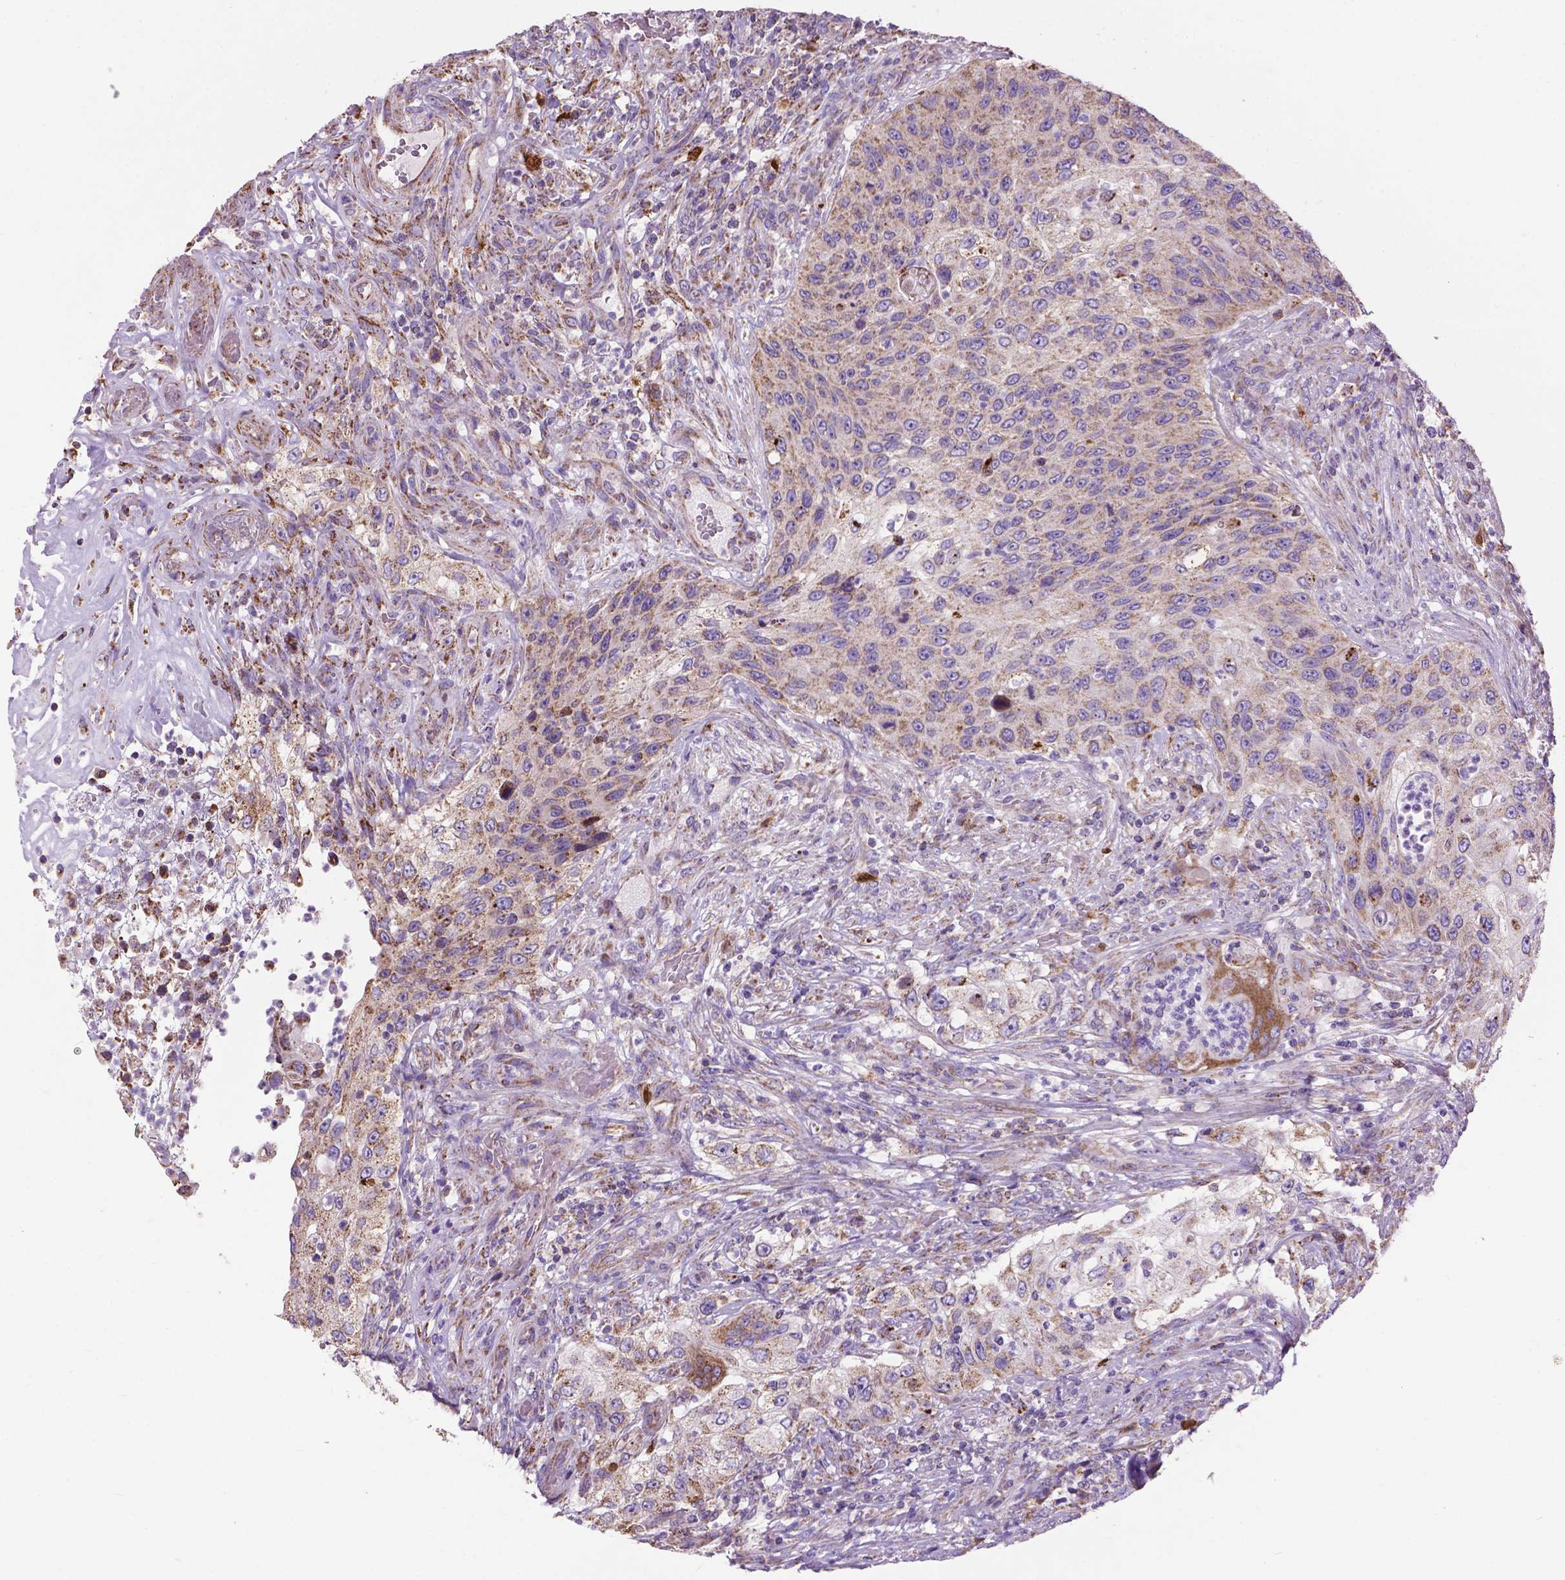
{"staining": {"intensity": "moderate", "quantity": ">75%", "location": "cytoplasmic/membranous"}, "tissue": "urothelial cancer", "cell_type": "Tumor cells", "image_type": "cancer", "snomed": [{"axis": "morphology", "description": "Urothelial carcinoma, High grade"}, {"axis": "topography", "description": "Urinary bladder"}], "caption": "Immunohistochemistry (IHC) of human urothelial carcinoma (high-grade) shows medium levels of moderate cytoplasmic/membranous staining in about >75% of tumor cells.", "gene": "VDAC1", "patient": {"sex": "female", "age": 60}}